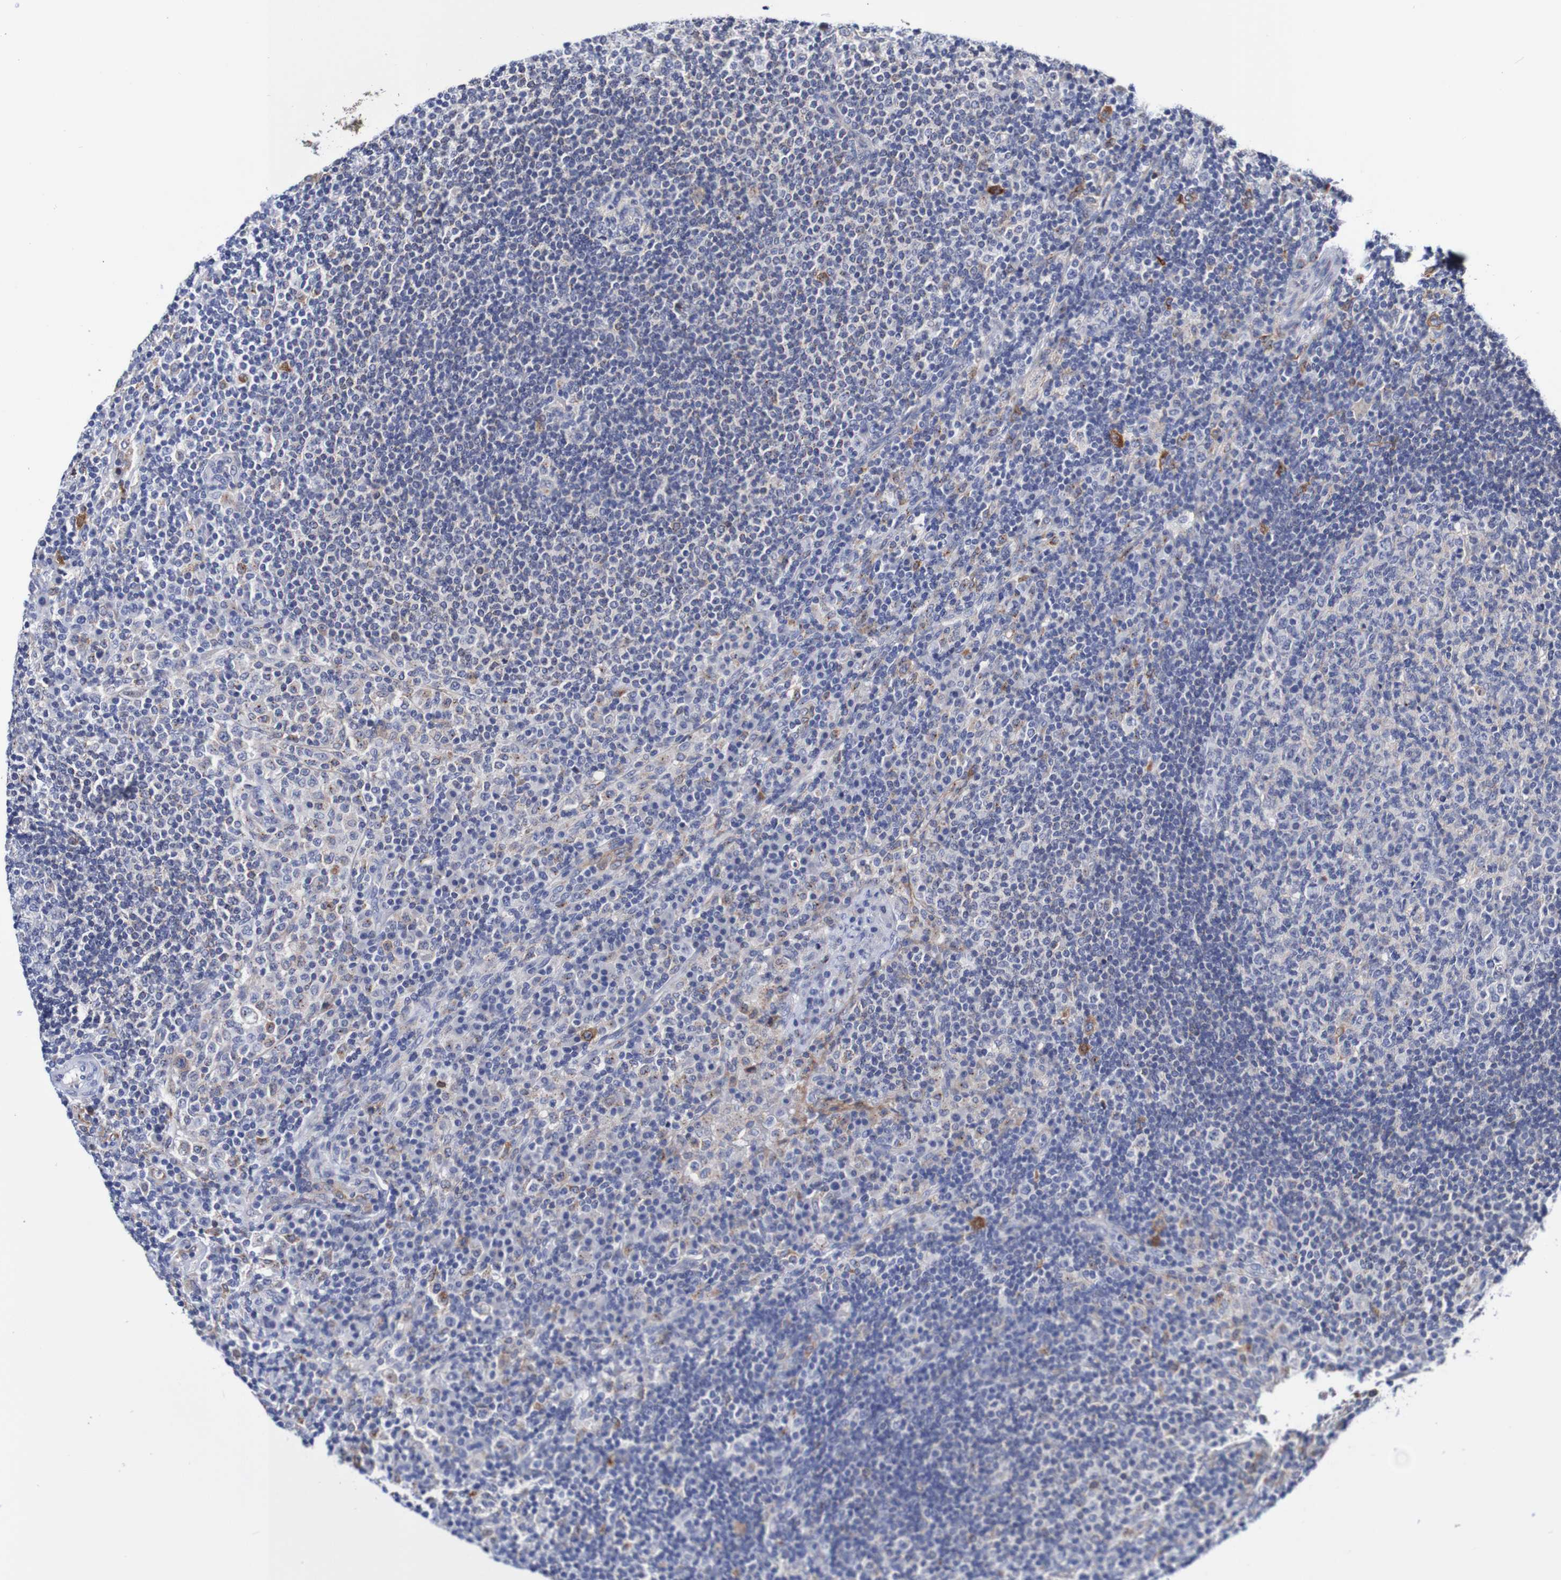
{"staining": {"intensity": "negative", "quantity": "none", "location": "none"}, "tissue": "lymph node", "cell_type": "Germinal center cells", "image_type": "normal", "snomed": [{"axis": "morphology", "description": "Normal tissue, NOS"}, {"axis": "topography", "description": "Lymph node"}], "caption": "High magnification brightfield microscopy of normal lymph node stained with DAB (3,3'-diaminobenzidine) (brown) and counterstained with hematoxylin (blue): germinal center cells show no significant positivity. (Brightfield microscopy of DAB immunohistochemistry (IHC) at high magnification).", "gene": "SEZ6", "patient": {"sex": "female", "age": 53}}